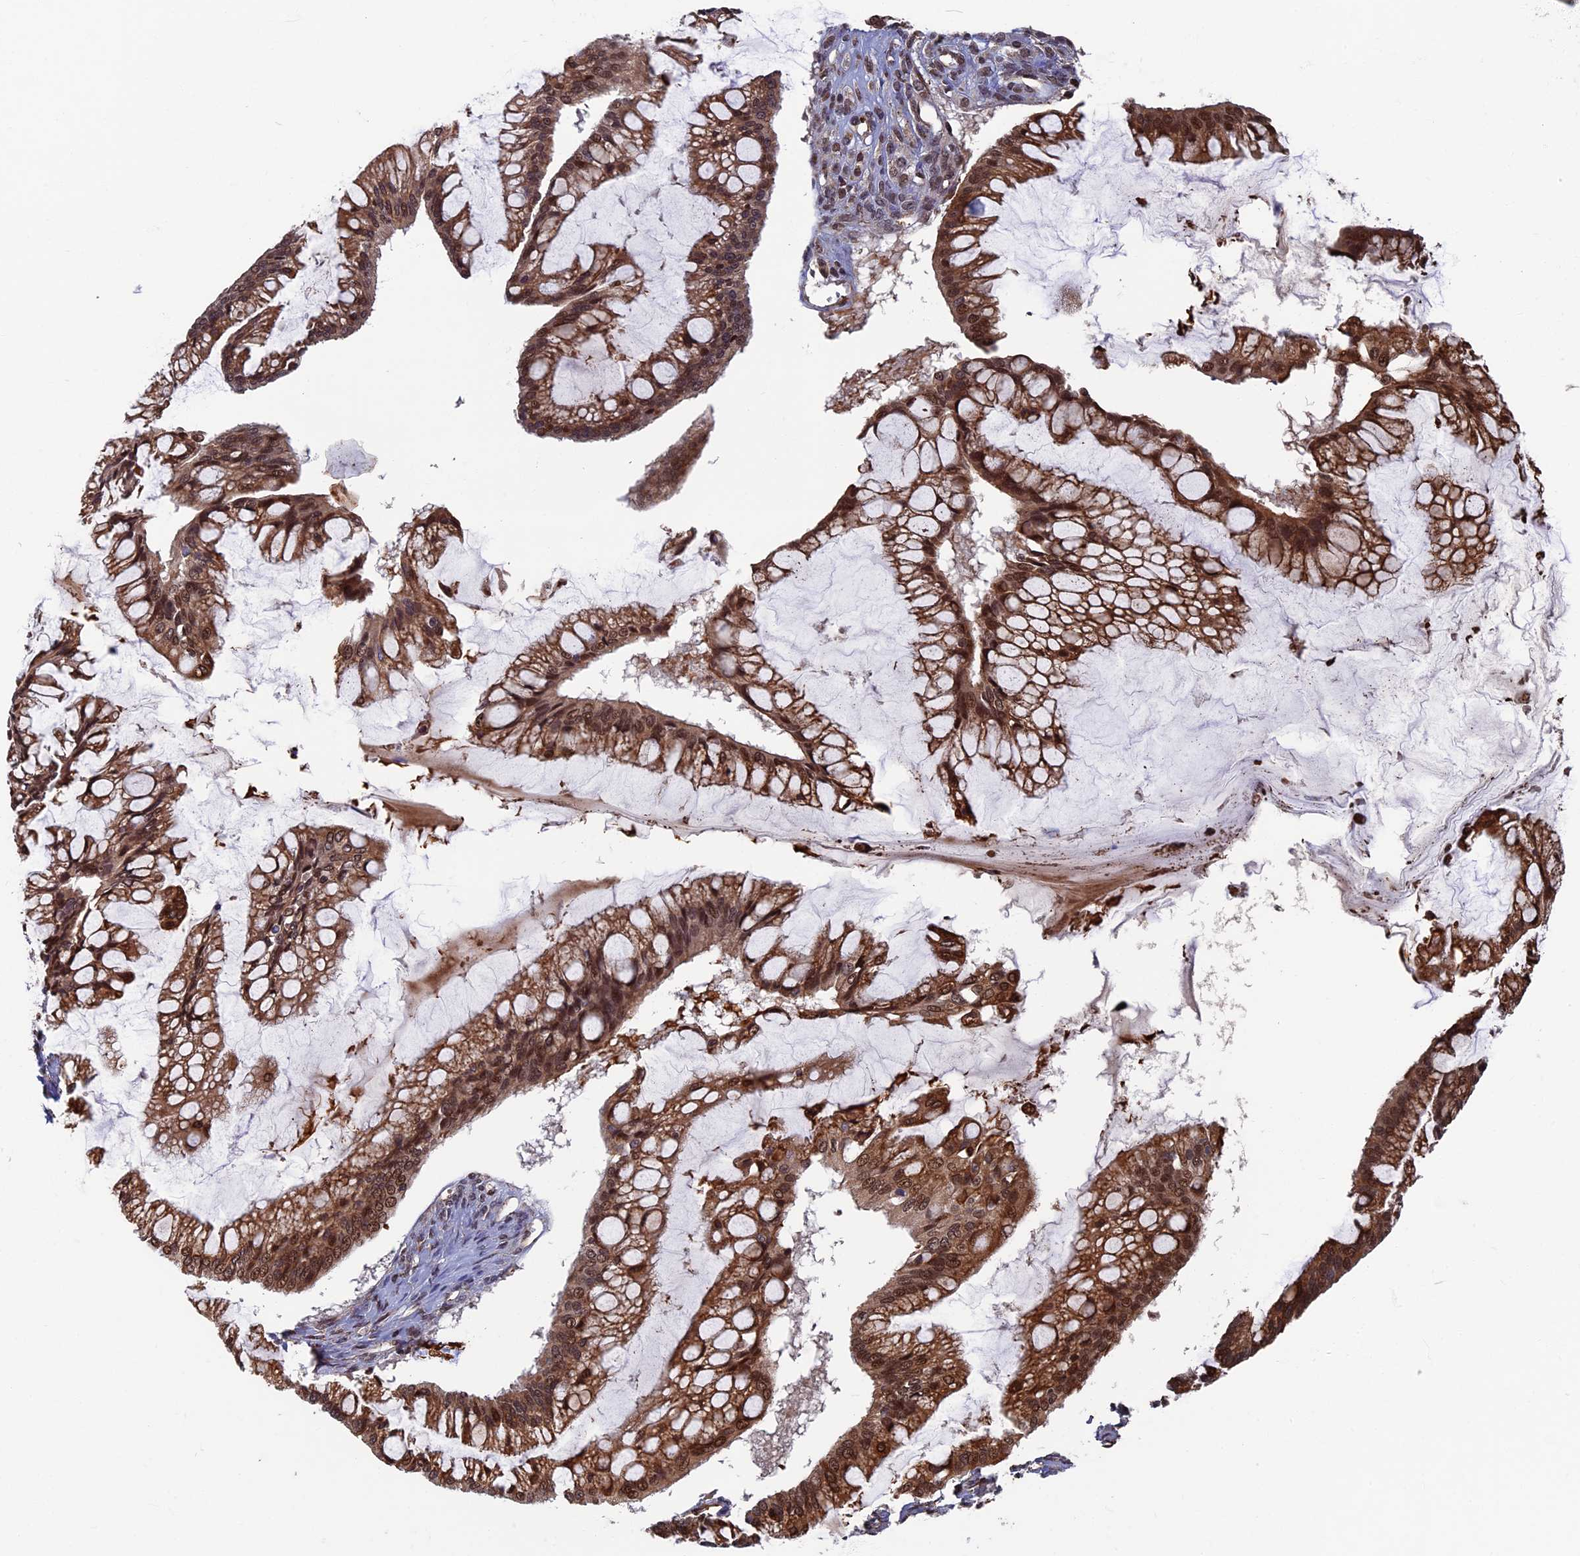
{"staining": {"intensity": "moderate", "quantity": ">75%", "location": "cytoplasmic/membranous,nuclear"}, "tissue": "ovarian cancer", "cell_type": "Tumor cells", "image_type": "cancer", "snomed": [{"axis": "morphology", "description": "Cystadenocarcinoma, mucinous, NOS"}, {"axis": "topography", "description": "Ovary"}], "caption": "The micrograph reveals staining of ovarian cancer, revealing moderate cytoplasmic/membranous and nuclear protein positivity (brown color) within tumor cells. (DAB (3,3'-diaminobenzidine) = brown stain, brightfield microscopy at high magnification).", "gene": "CTDP1", "patient": {"sex": "female", "age": 73}}